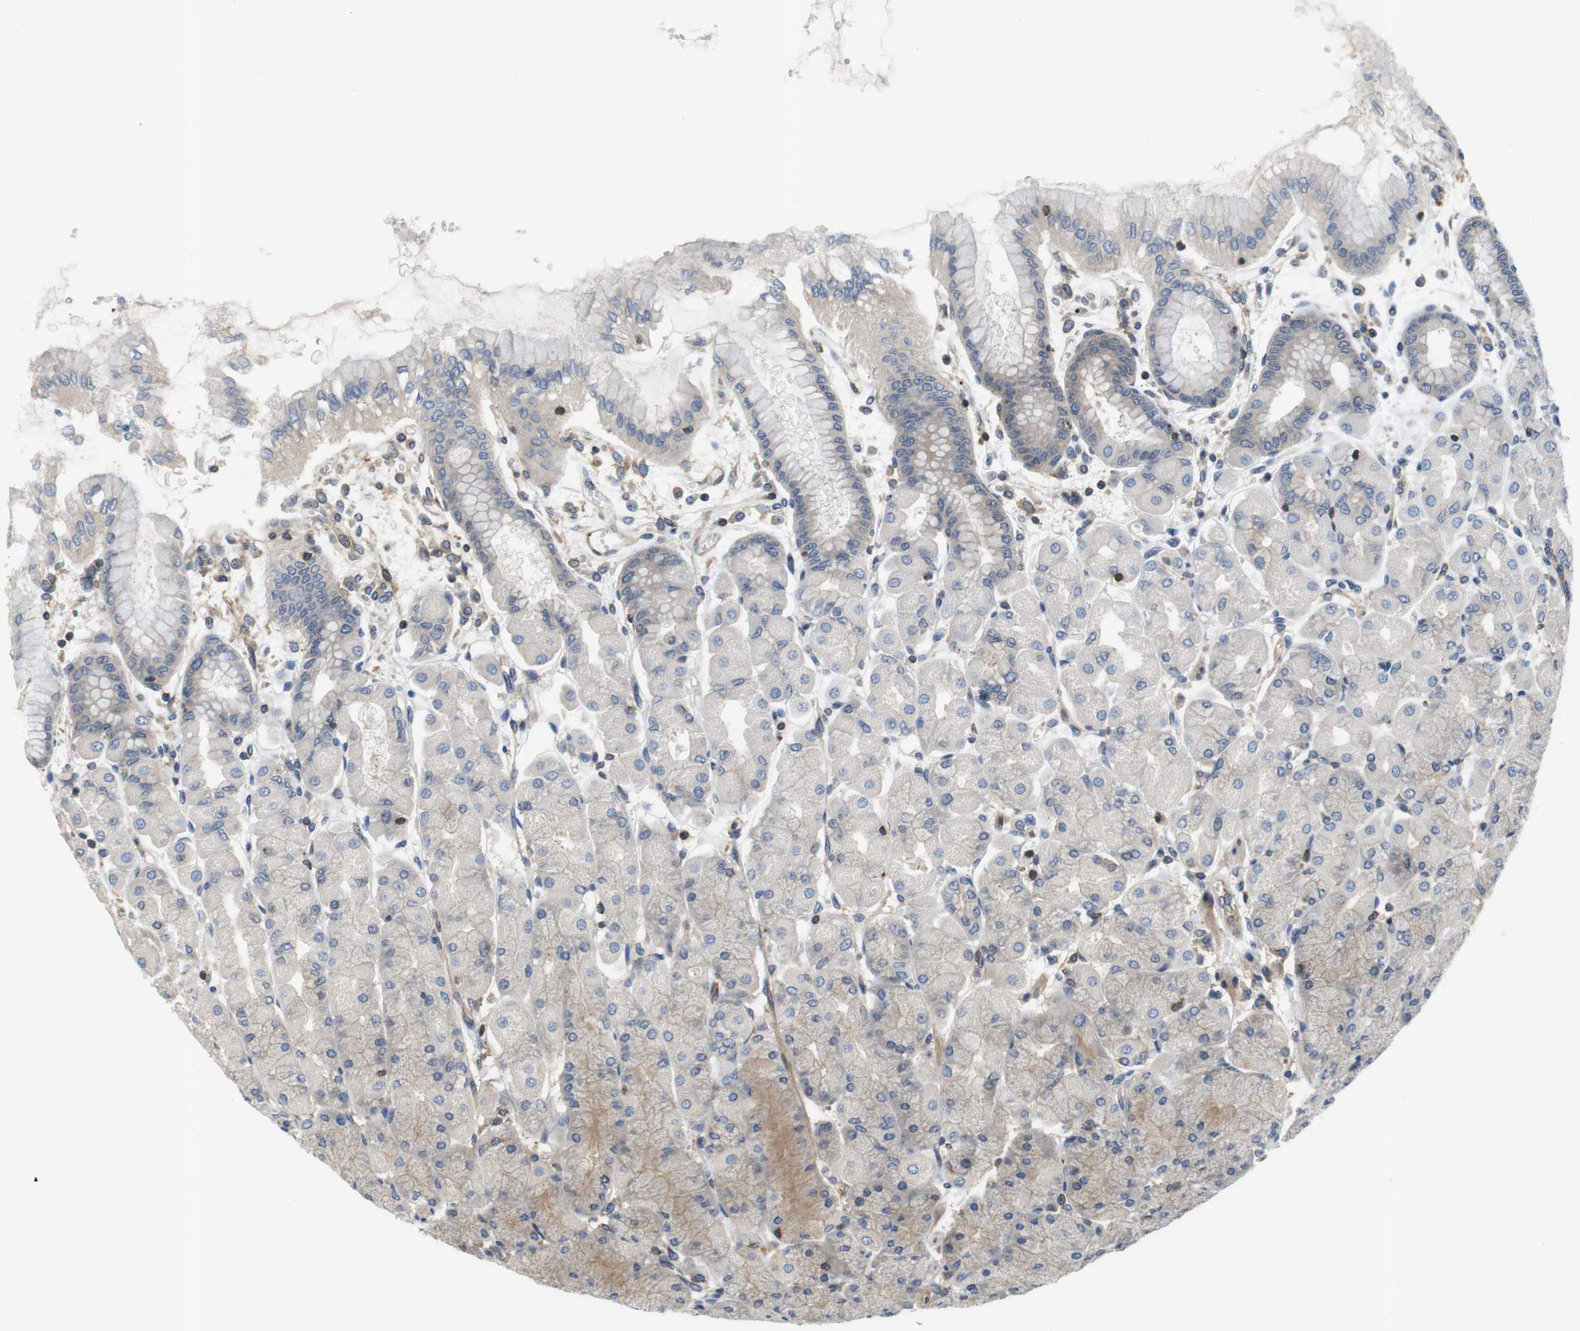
{"staining": {"intensity": "weak", "quantity": "25%-75%", "location": "cytoplasmic/membranous"}, "tissue": "stomach", "cell_type": "Glandular cells", "image_type": "normal", "snomed": [{"axis": "morphology", "description": "Normal tissue, NOS"}, {"axis": "topography", "description": "Stomach, upper"}], "caption": "Immunohistochemical staining of unremarkable human stomach demonstrates weak cytoplasmic/membranous protein staining in about 25%-75% of glandular cells.", "gene": "HERPUD2", "patient": {"sex": "female", "age": 56}}